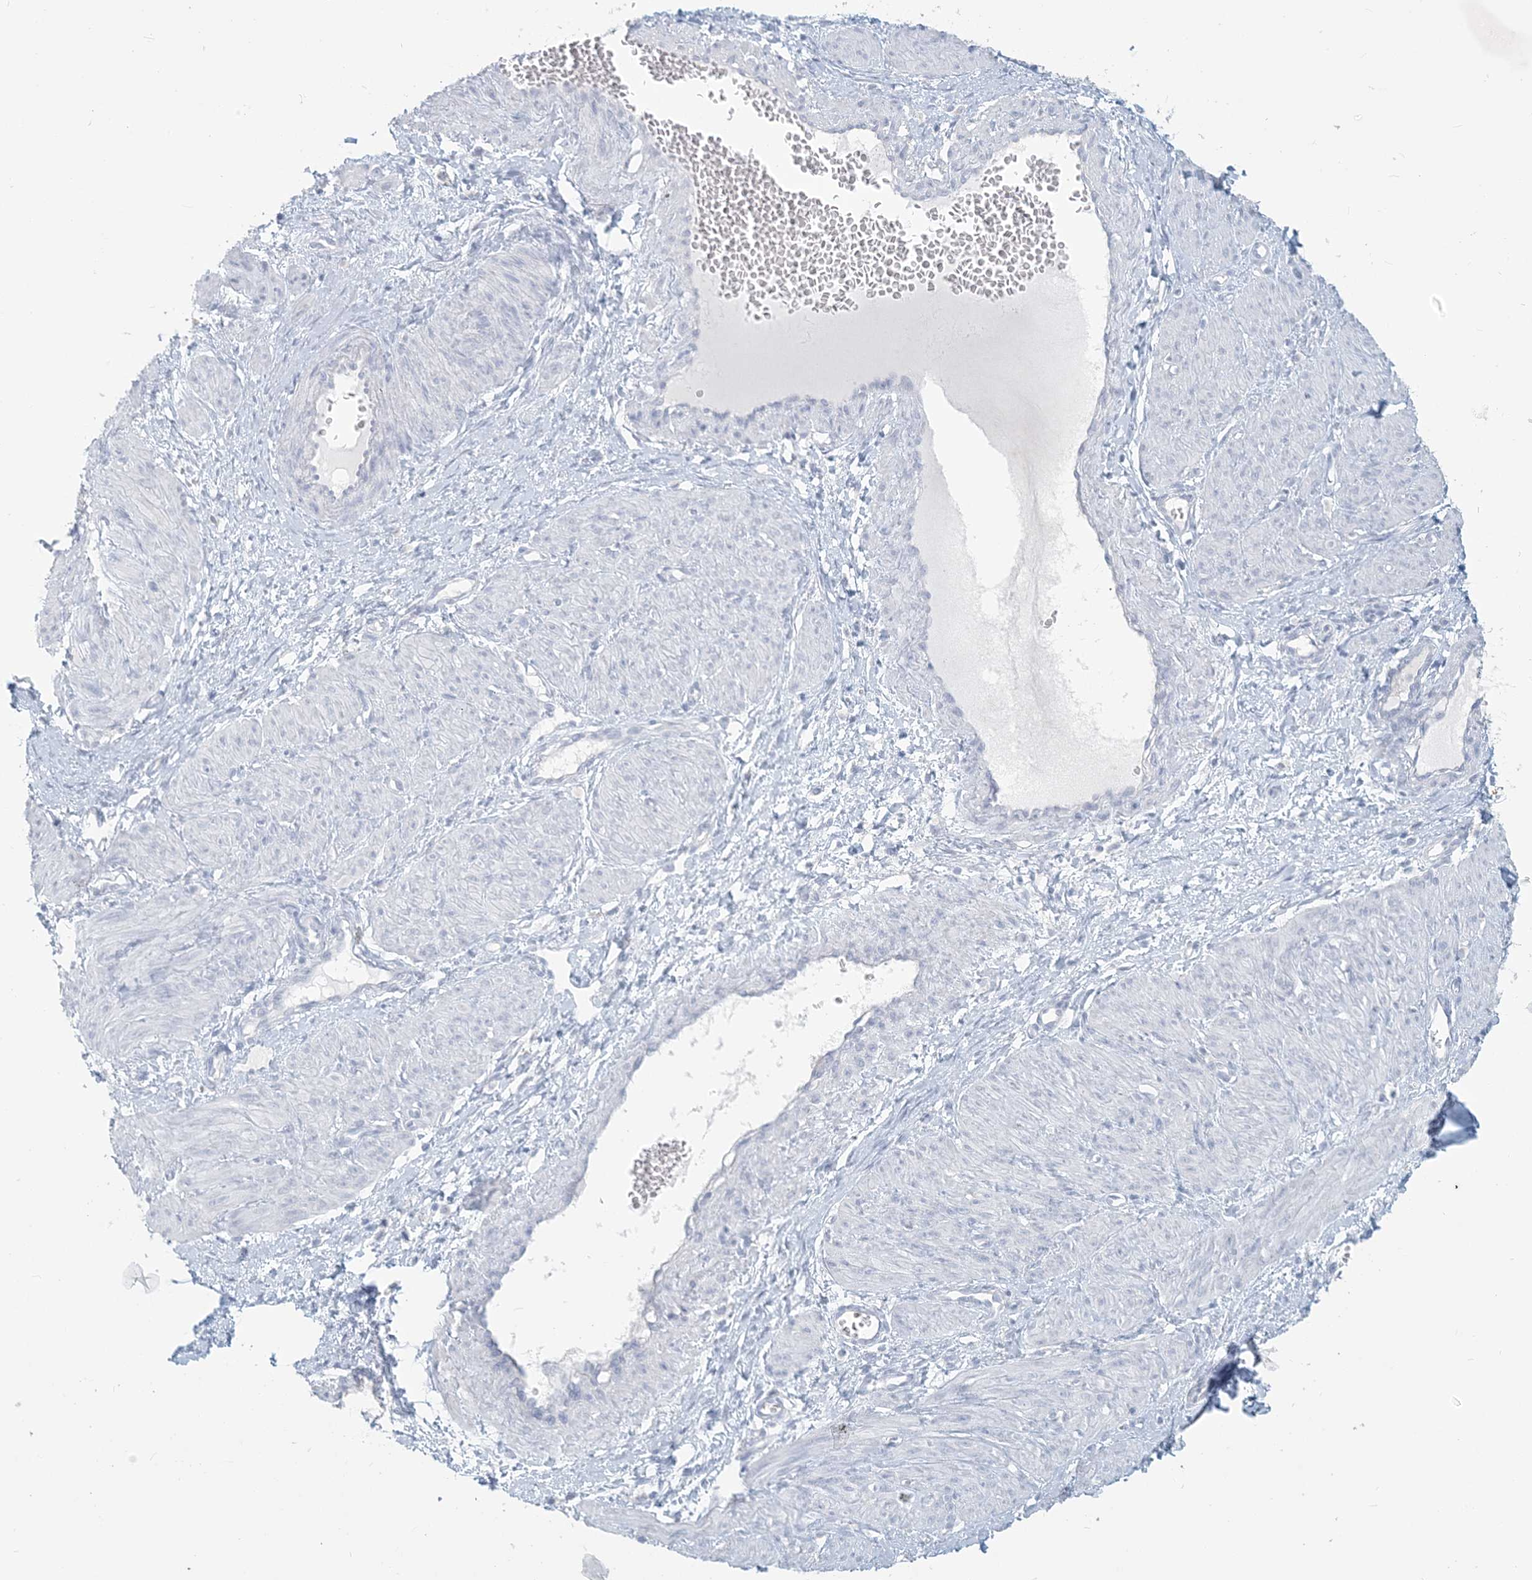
{"staining": {"intensity": "negative", "quantity": "none", "location": "none"}, "tissue": "smooth muscle", "cell_type": "Smooth muscle cells", "image_type": "normal", "snomed": [{"axis": "morphology", "description": "Normal tissue, NOS"}, {"axis": "topography", "description": "Endometrium"}], "caption": "An image of smooth muscle stained for a protein displays no brown staining in smooth muscle cells. The staining is performed using DAB (3,3'-diaminobenzidine) brown chromogen with nuclei counter-stained in using hematoxylin.", "gene": "HLA", "patient": {"sex": "female", "age": 33}}